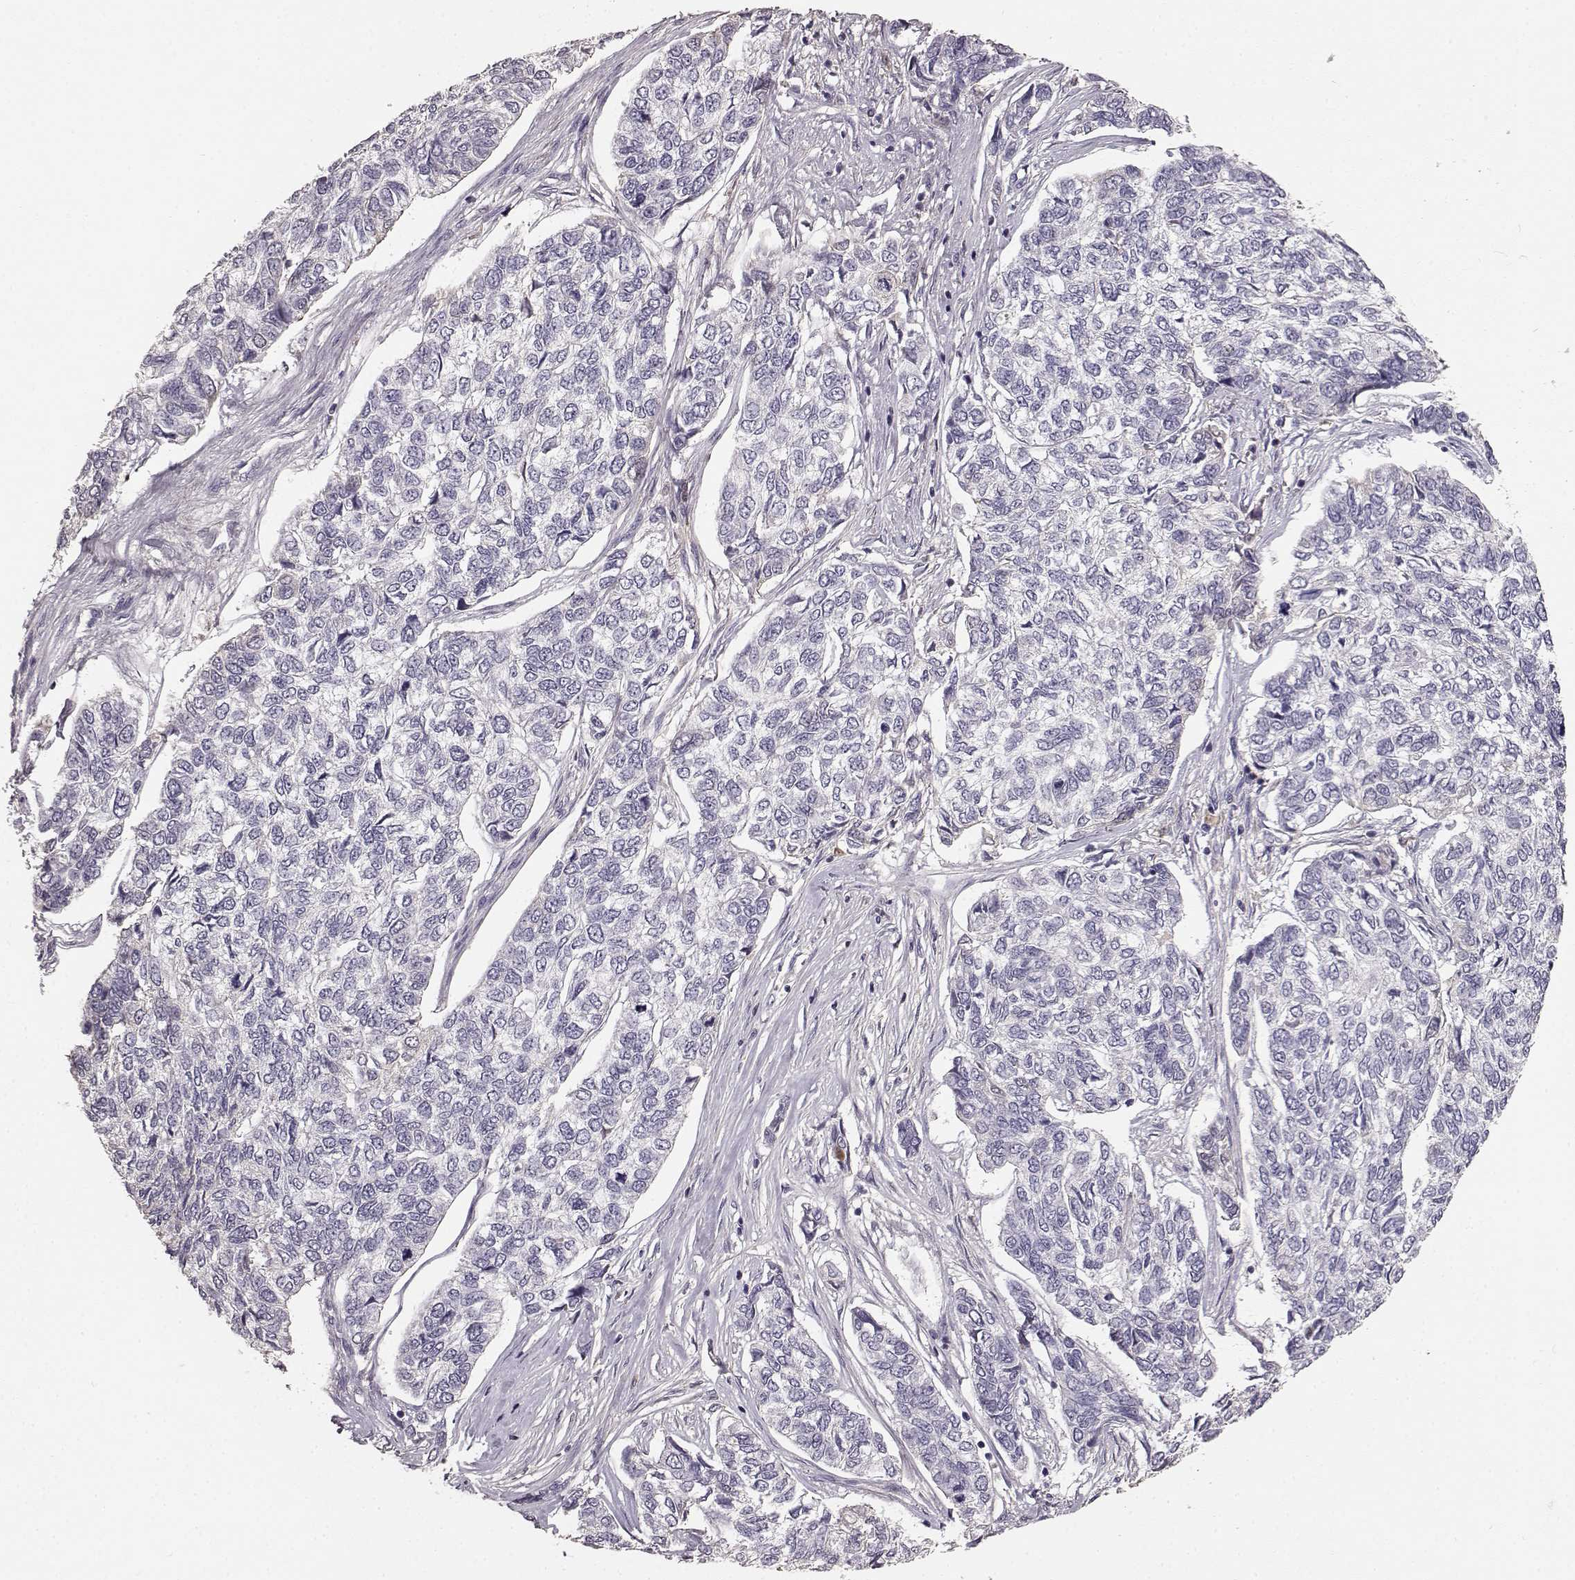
{"staining": {"intensity": "negative", "quantity": "none", "location": "none"}, "tissue": "skin cancer", "cell_type": "Tumor cells", "image_type": "cancer", "snomed": [{"axis": "morphology", "description": "Basal cell carcinoma"}, {"axis": "topography", "description": "Skin"}], "caption": "Skin basal cell carcinoma was stained to show a protein in brown. There is no significant expression in tumor cells.", "gene": "YJEFN3", "patient": {"sex": "female", "age": 65}}